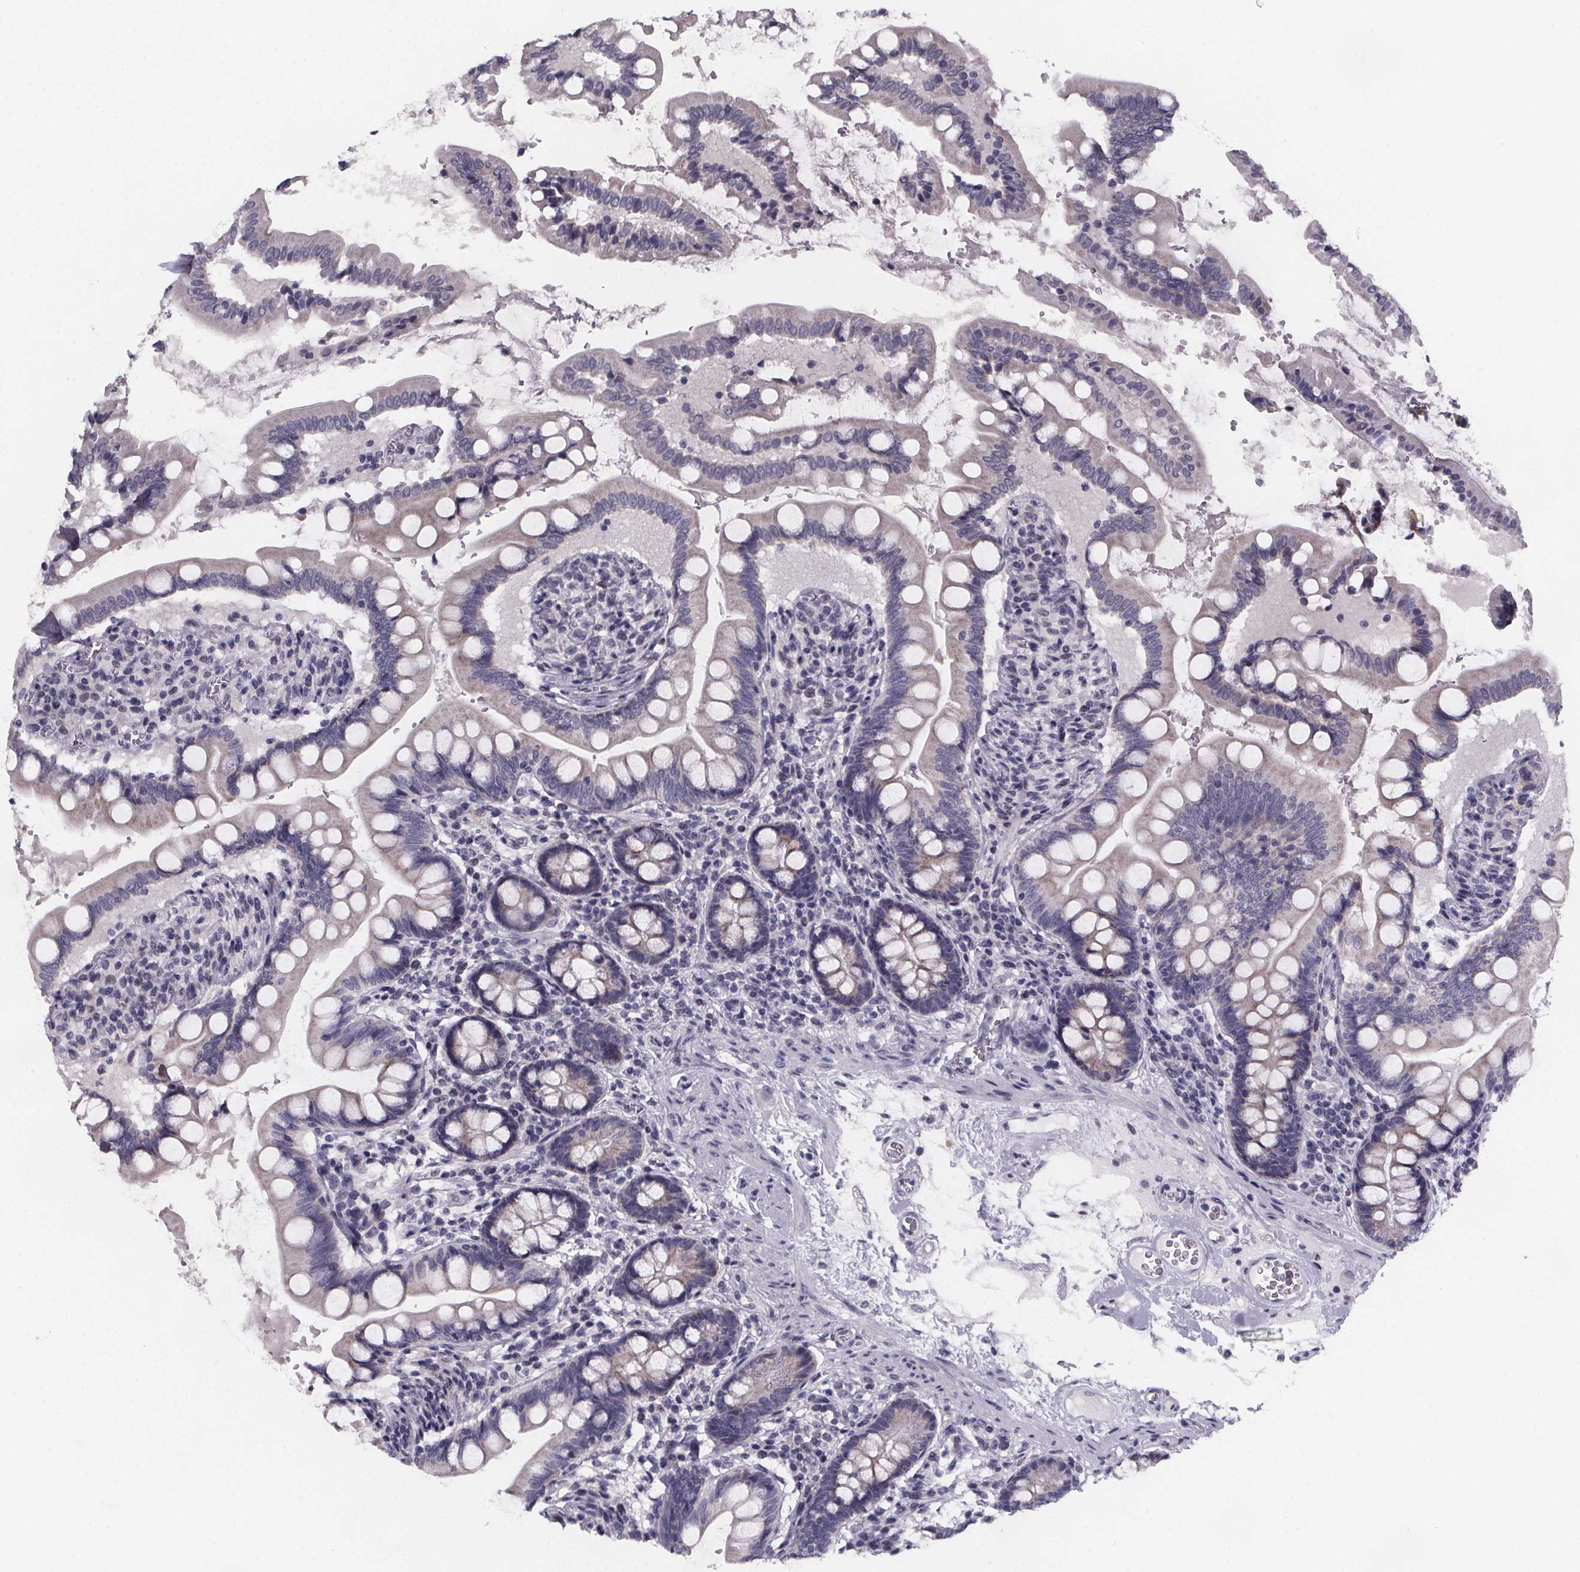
{"staining": {"intensity": "weak", "quantity": "<25%", "location": "cytoplasmic/membranous"}, "tissue": "small intestine", "cell_type": "Glandular cells", "image_type": "normal", "snomed": [{"axis": "morphology", "description": "Normal tissue, NOS"}, {"axis": "topography", "description": "Small intestine"}], "caption": "High magnification brightfield microscopy of unremarkable small intestine stained with DAB (3,3'-diaminobenzidine) (brown) and counterstained with hematoxylin (blue): glandular cells show no significant staining.", "gene": "PAH", "patient": {"sex": "female", "age": 56}}